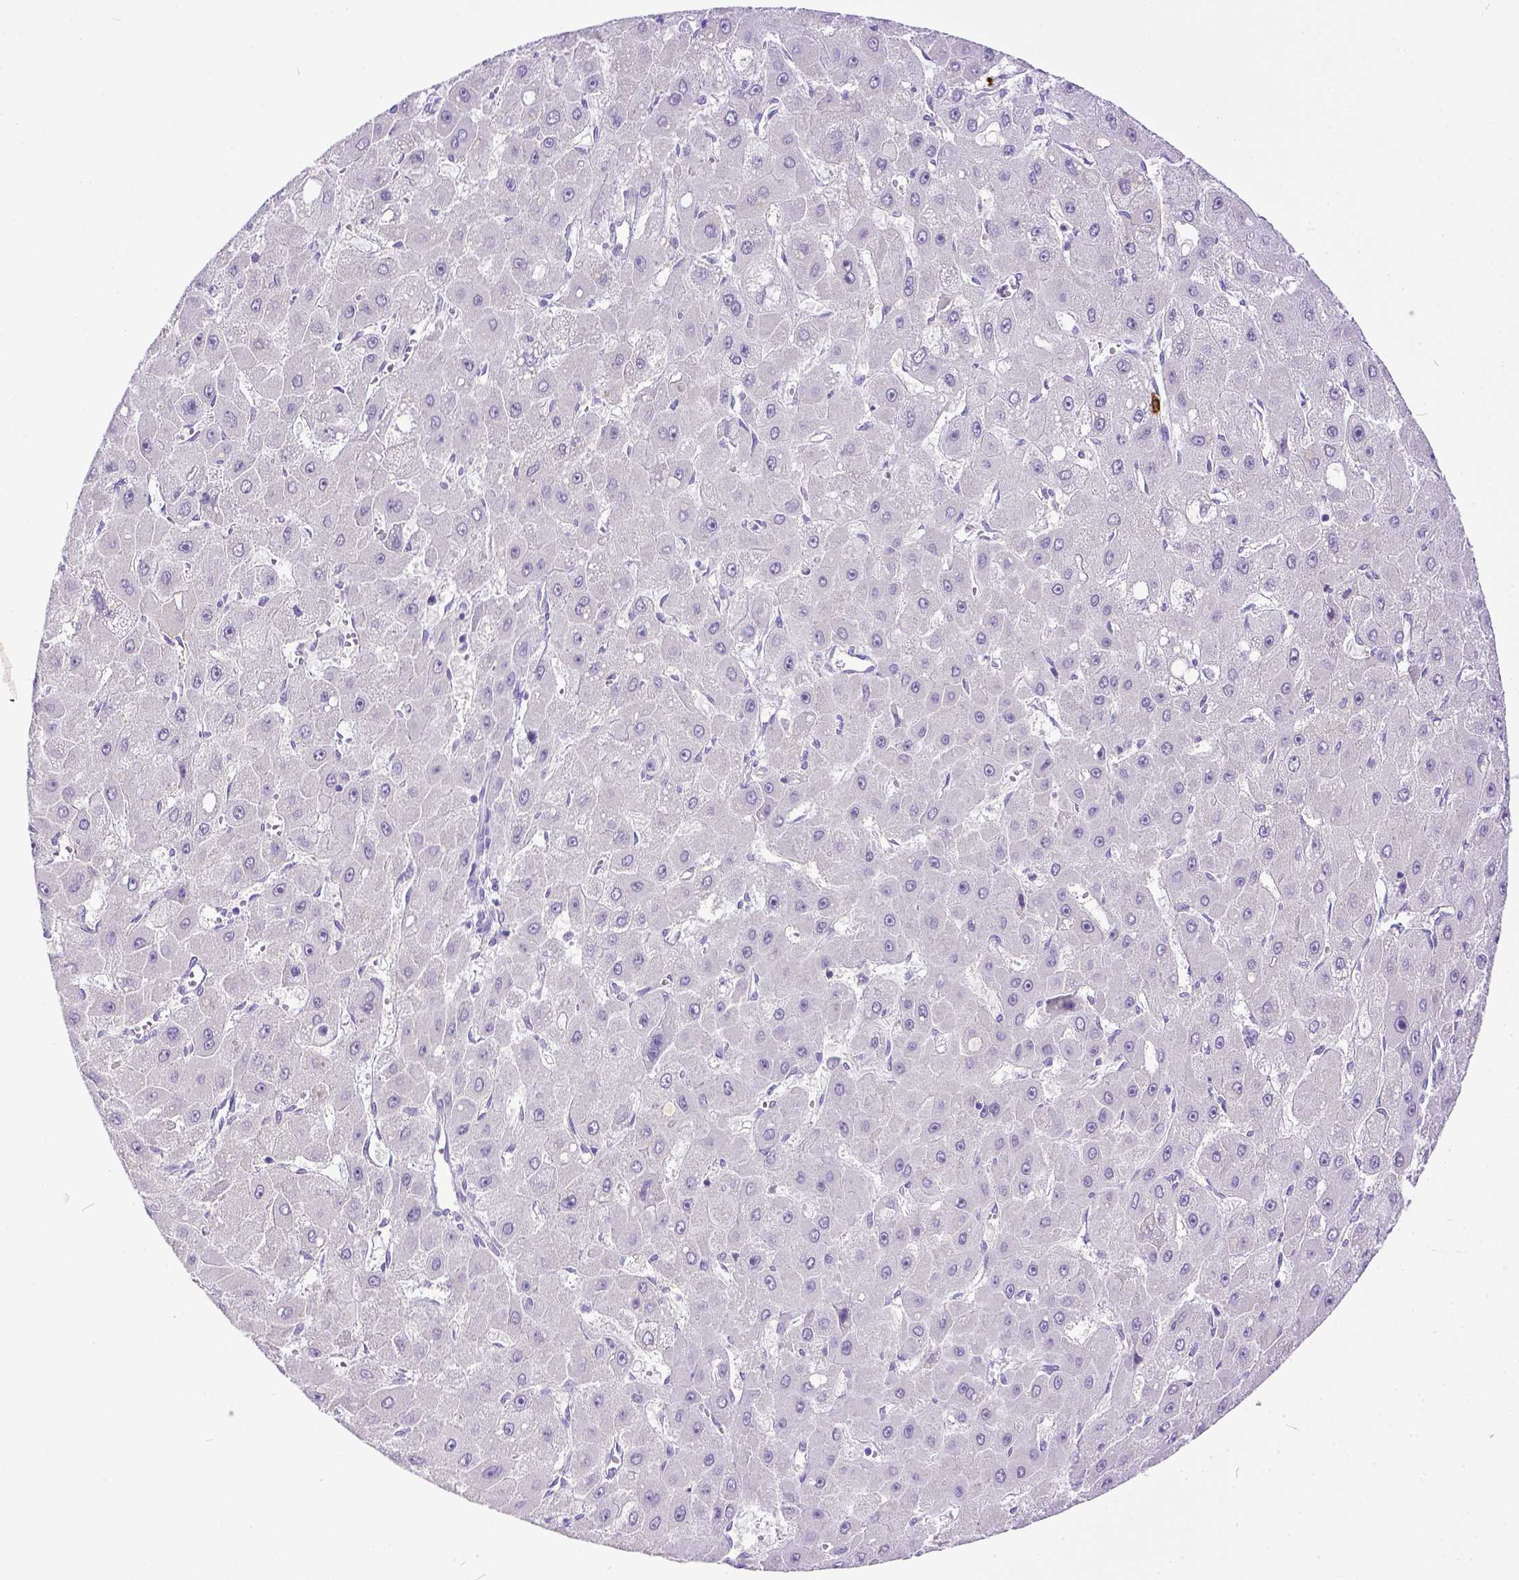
{"staining": {"intensity": "negative", "quantity": "none", "location": "none"}, "tissue": "liver cancer", "cell_type": "Tumor cells", "image_type": "cancer", "snomed": [{"axis": "morphology", "description": "Carcinoma, Hepatocellular, NOS"}, {"axis": "topography", "description": "Liver"}], "caption": "Liver cancer was stained to show a protein in brown. There is no significant staining in tumor cells. Nuclei are stained in blue.", "gene": "KIT", "patient": {"sex": "female", "age": 25}}